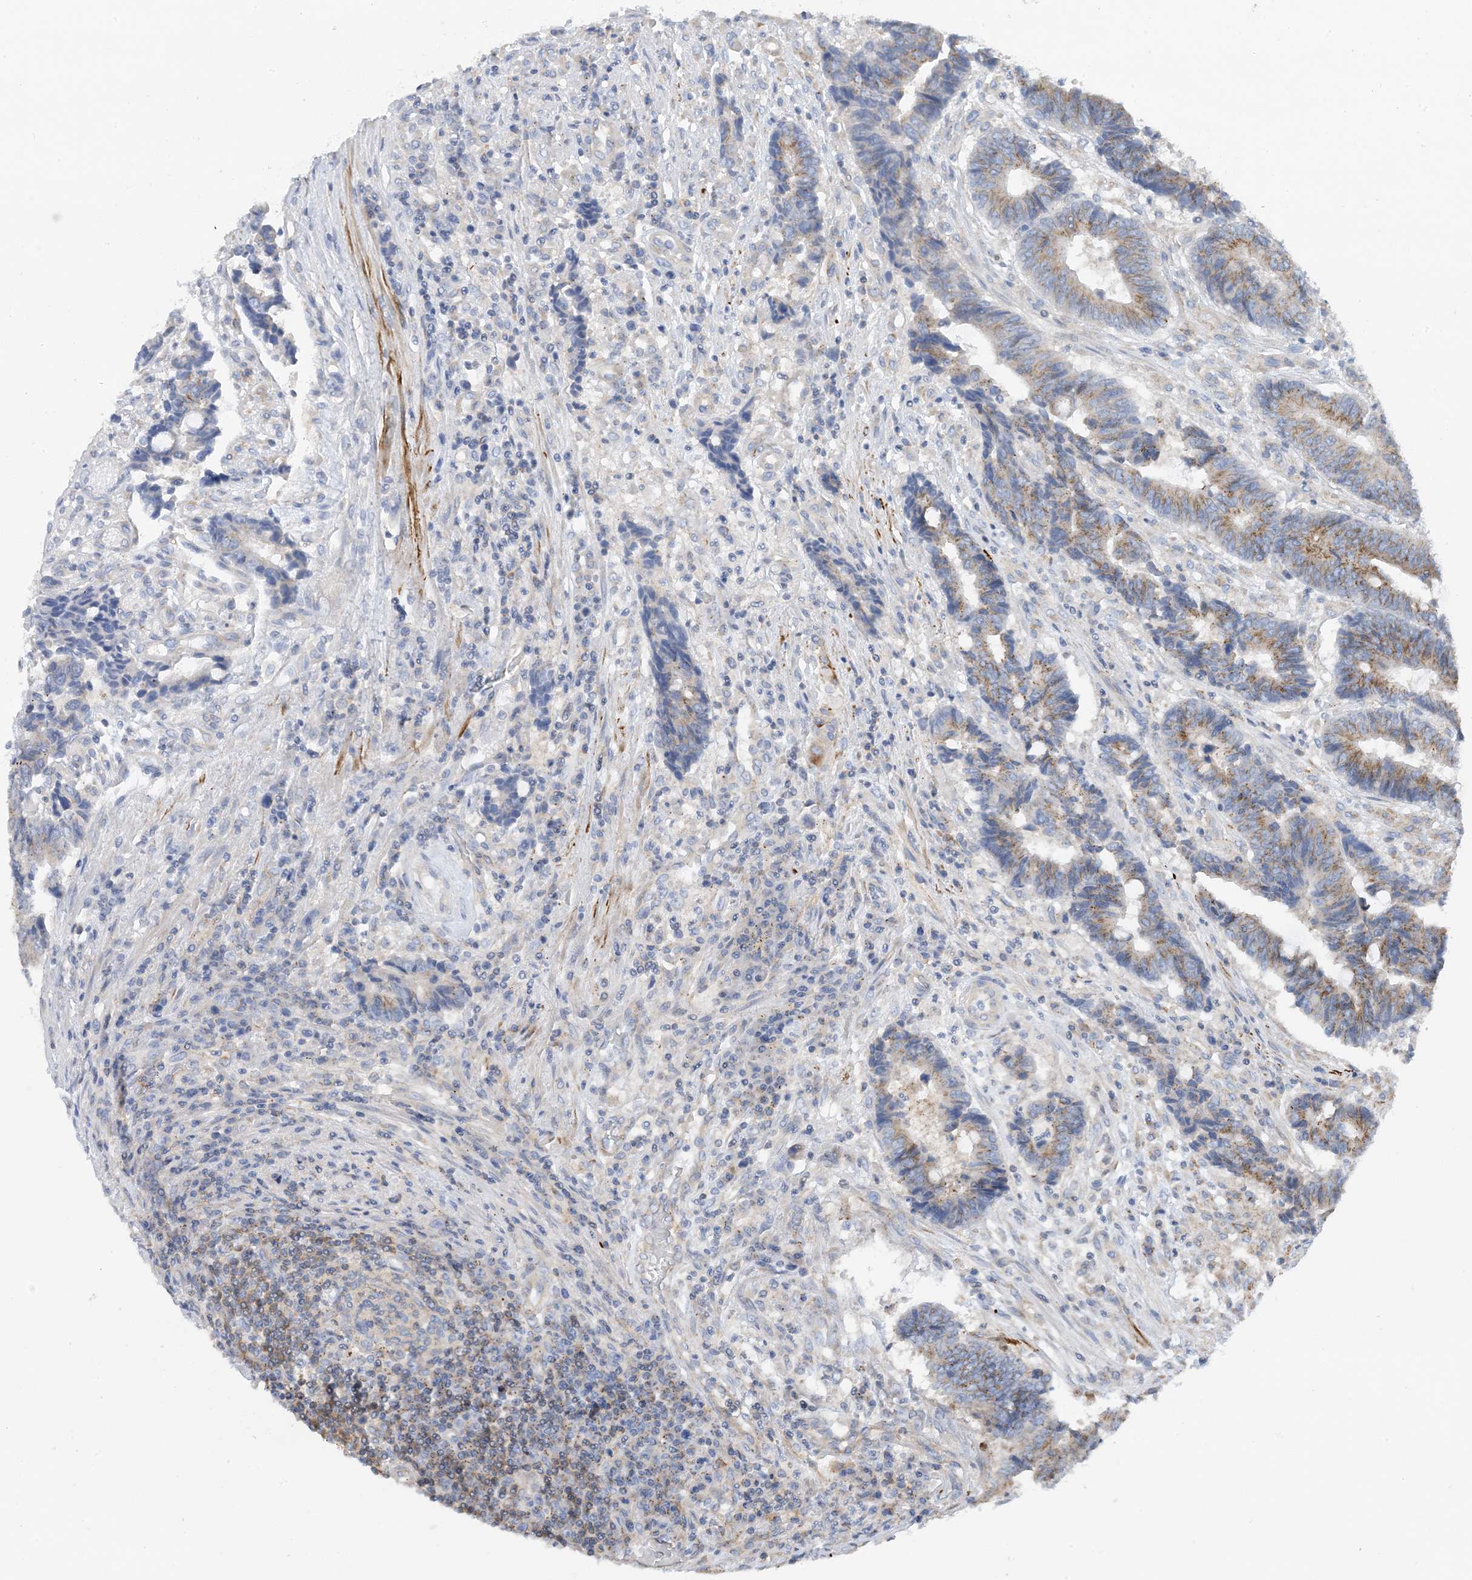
{"staining": {"intensity": "moderate", "quantity": "25%-75%", "location": "cytoplasmic/membranous"}, "tissue": "colorectal cancer", "cell_type": "Tumor cells", "image_type": "cancer", "snomed": [{"axis": "morphology", "description": "Adenocarcinoma, NOS"}, {"axis": "topography", "description": "Rectum"}], "caption": "Brown immunohistochemical staining in colorectal cancer (adenocarcinoma) displays moderate cytoplasmic/membranous positivity in approximately 25%-75% of tumor cells. Ihc stains the protein of interest in brown and the nuclei are stained blue.", "gene": "CALHM5", "patient": {"sex": "male", "age": 84}}